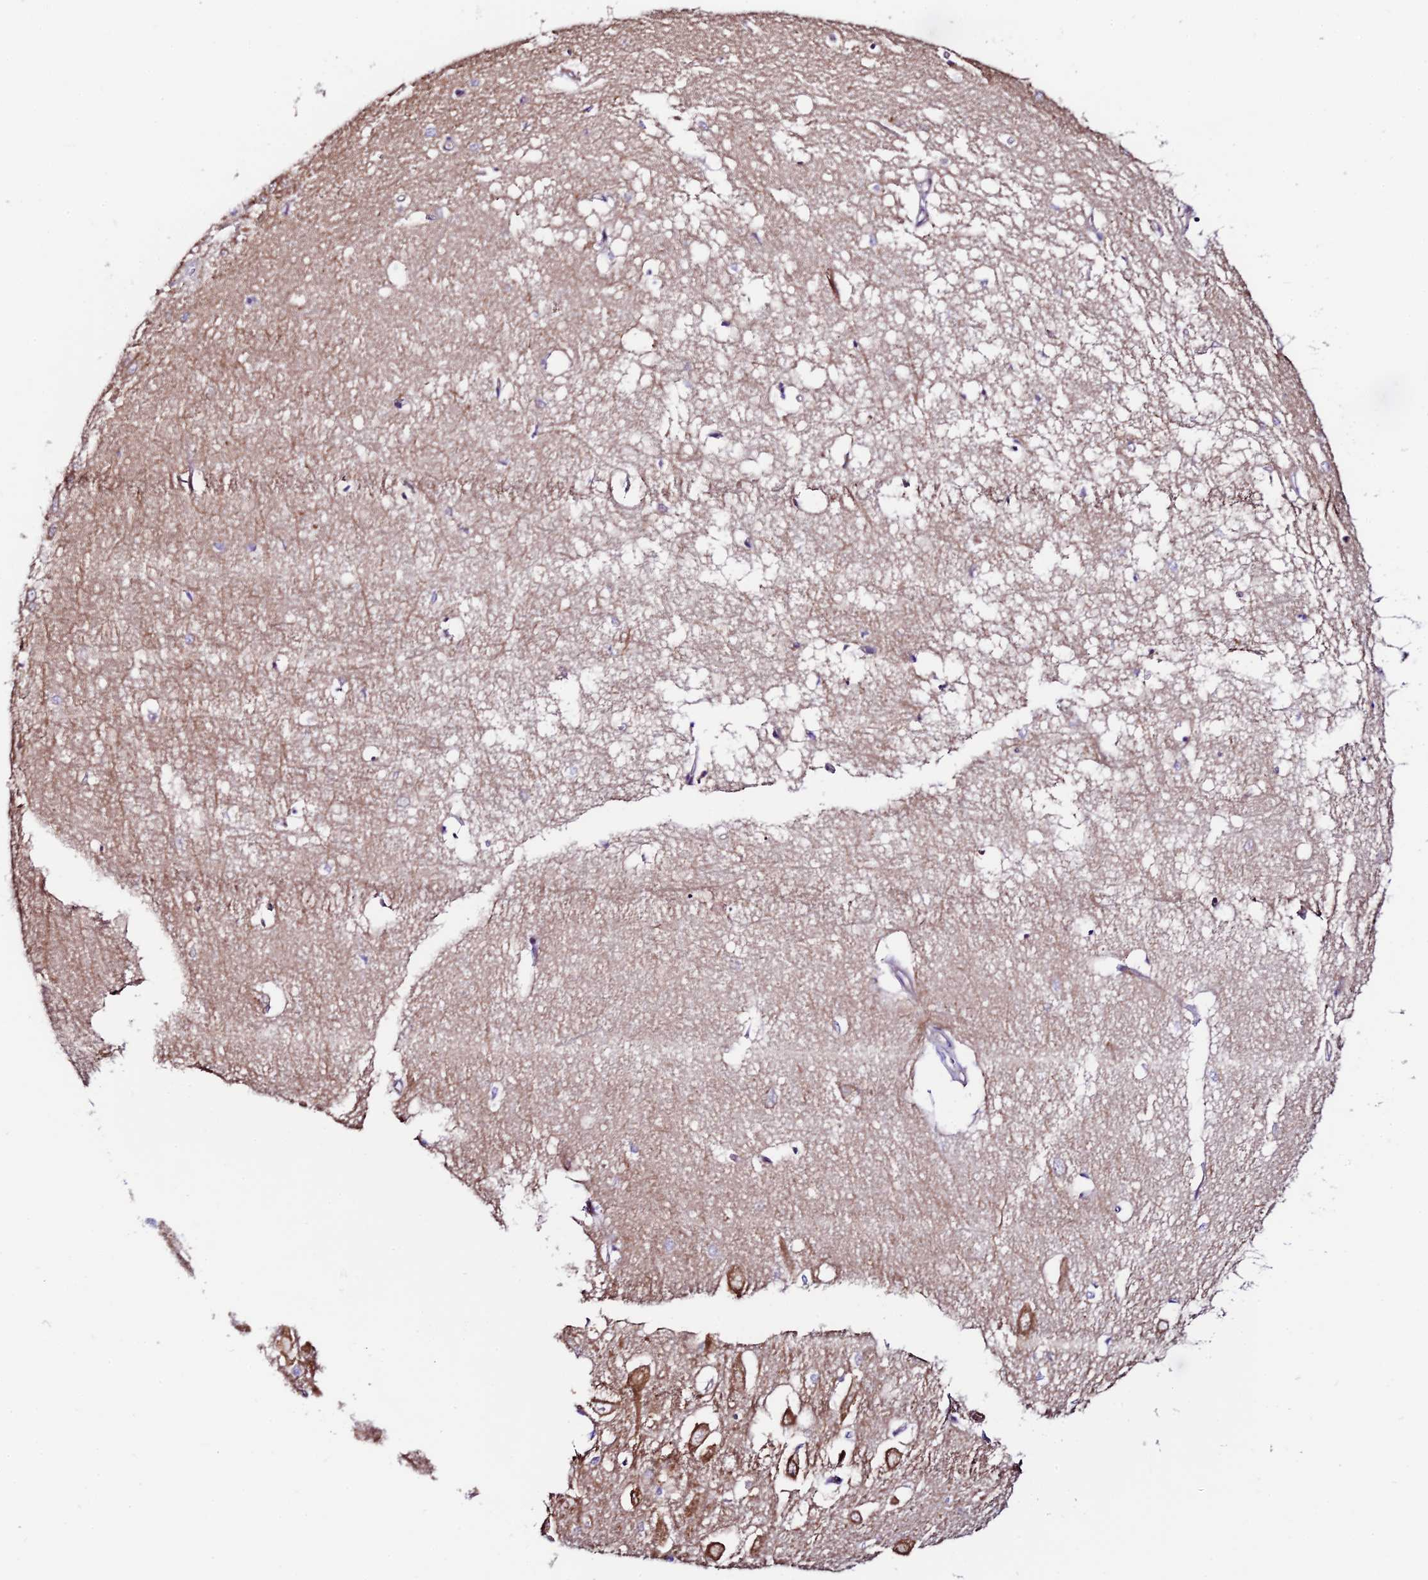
{"staining": {"intensity": "weak", "quantity": "<25%", "location": "cytoplasmic/membranous"}, "tissue": "hippocampus", "cell_type": "Glial cells", "image_type": "normal", "snomed": [{"axis": "morphology", "description": "Normal tissue, NOS"}, {"axis": "topography", "description": "Hippocampus"}], "caption": "This is an IHC photomicrograph of benign human hippocampus. There is no staining in glial cells.", "gene": "VPS13C", "patient": {"sex": "female", "age": 64}}